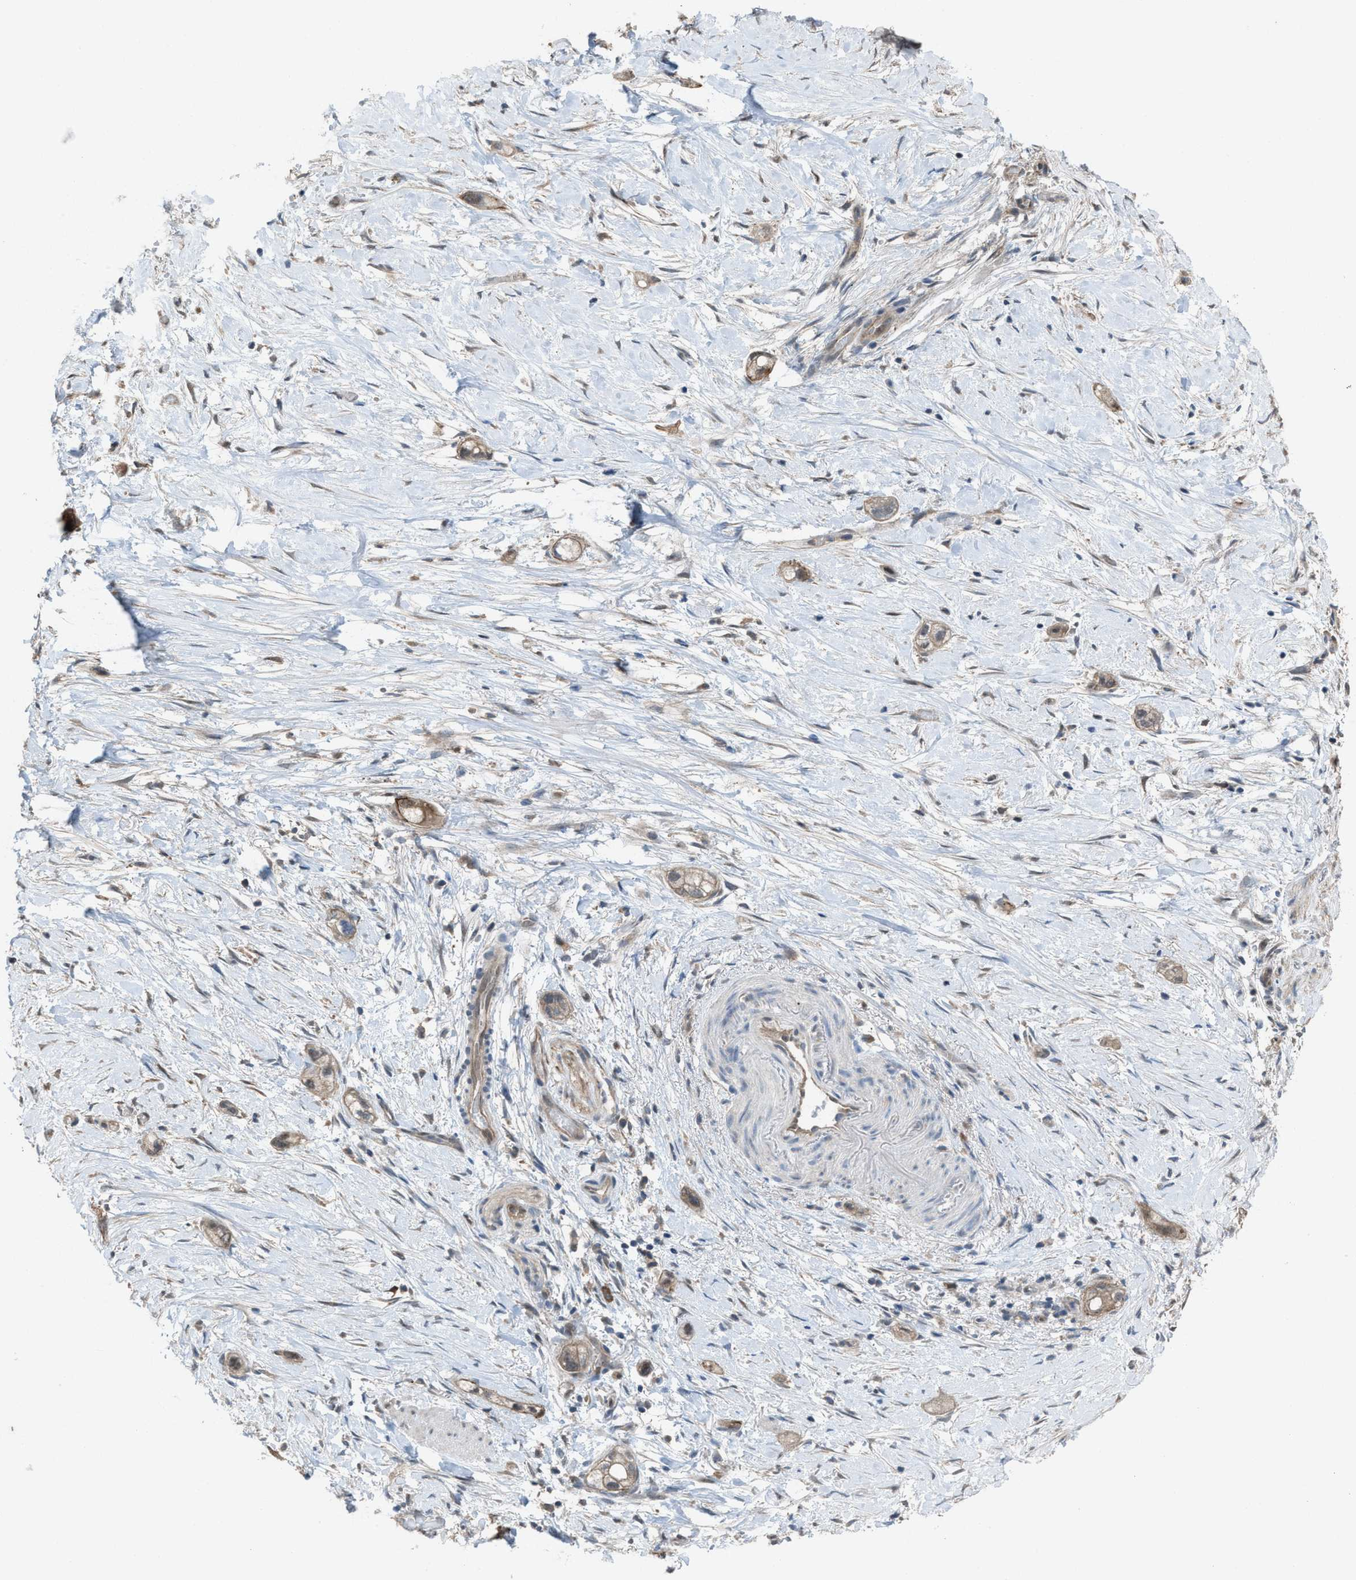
{"staining": {"intensity": "moderate", "quantity": ">75%", "location": "cytoplasmic/membranous"}, "tissue": "stomach cancer", "cell_type": "Tumor cells", "image_type": "cancer", "snomed": [{"axis": "morphology", "description": "Adenocarcinoma, NOS"}, {"axis": "topography", "description": "Stomach"}, {"axis": "topography", "description": "Stomach, lower"}], "caption": "This image displays immunohistochemistry staining of adenocarcinoma (stomach), with medium moderate cytoplasmic/membranous expression in approximately >75% of tumor cells.", "gene": "PLAA", "patient": {"sex": "female", "age": 48}}